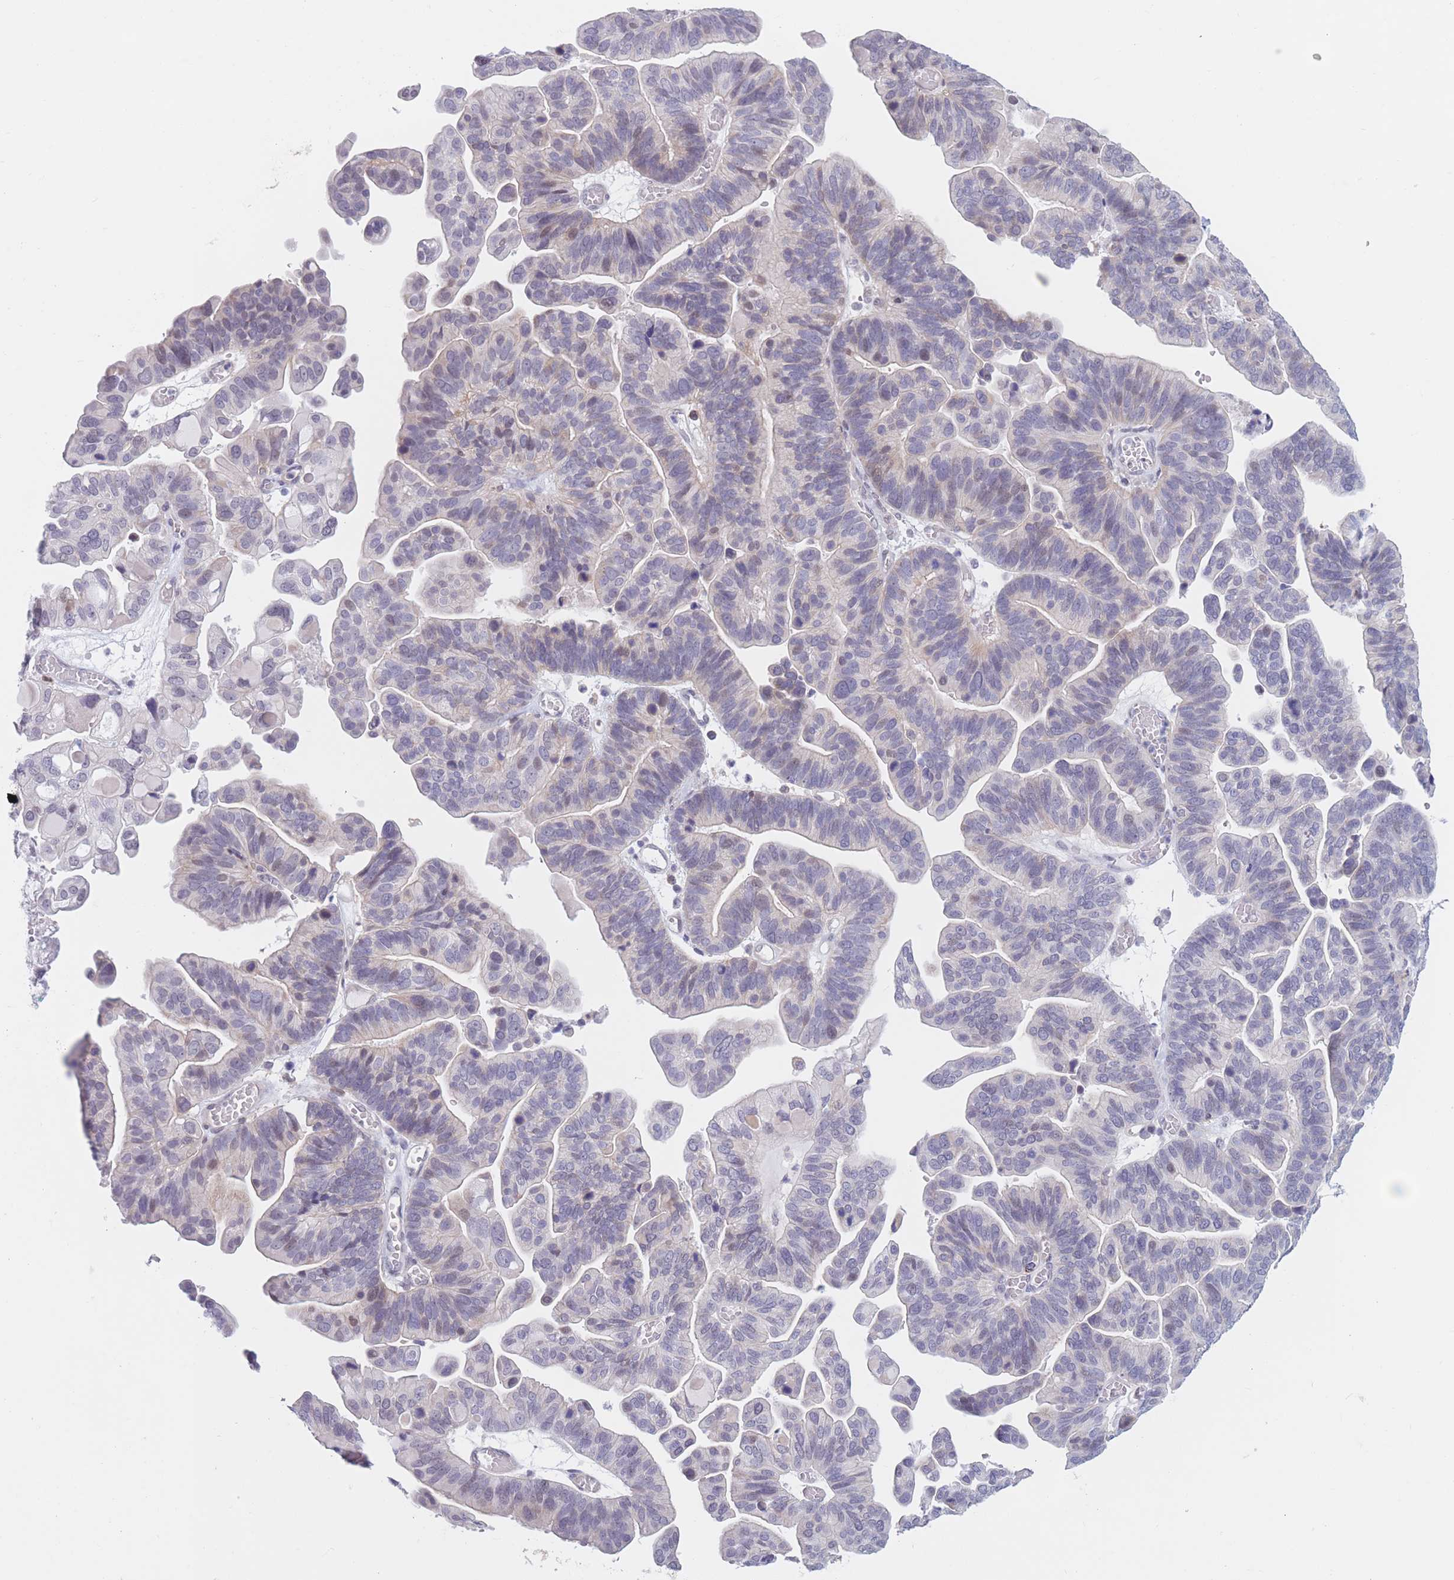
{"staining": {"intensity": "negative", "quantity": "none", "location": "none"}, "tissue": "ovarian cancer", "cell_type": "Tumor cells", "image_type": "cancer", "snomed": [{"axis": "morphology", "description": "Cystadenocarcinoma, serous, NOS"}, {"axis": "topography", "description": "Ovary"}], "caption": "High magnification brightfield microscopy of ovarian serous cystadenocarcinoma stained with DAB (brown) and counterstained with hematoxylin (blue): tumor cells show no significant staining.", "gene": "PODXL", "patient": {"sex": "female", "age": 56}}